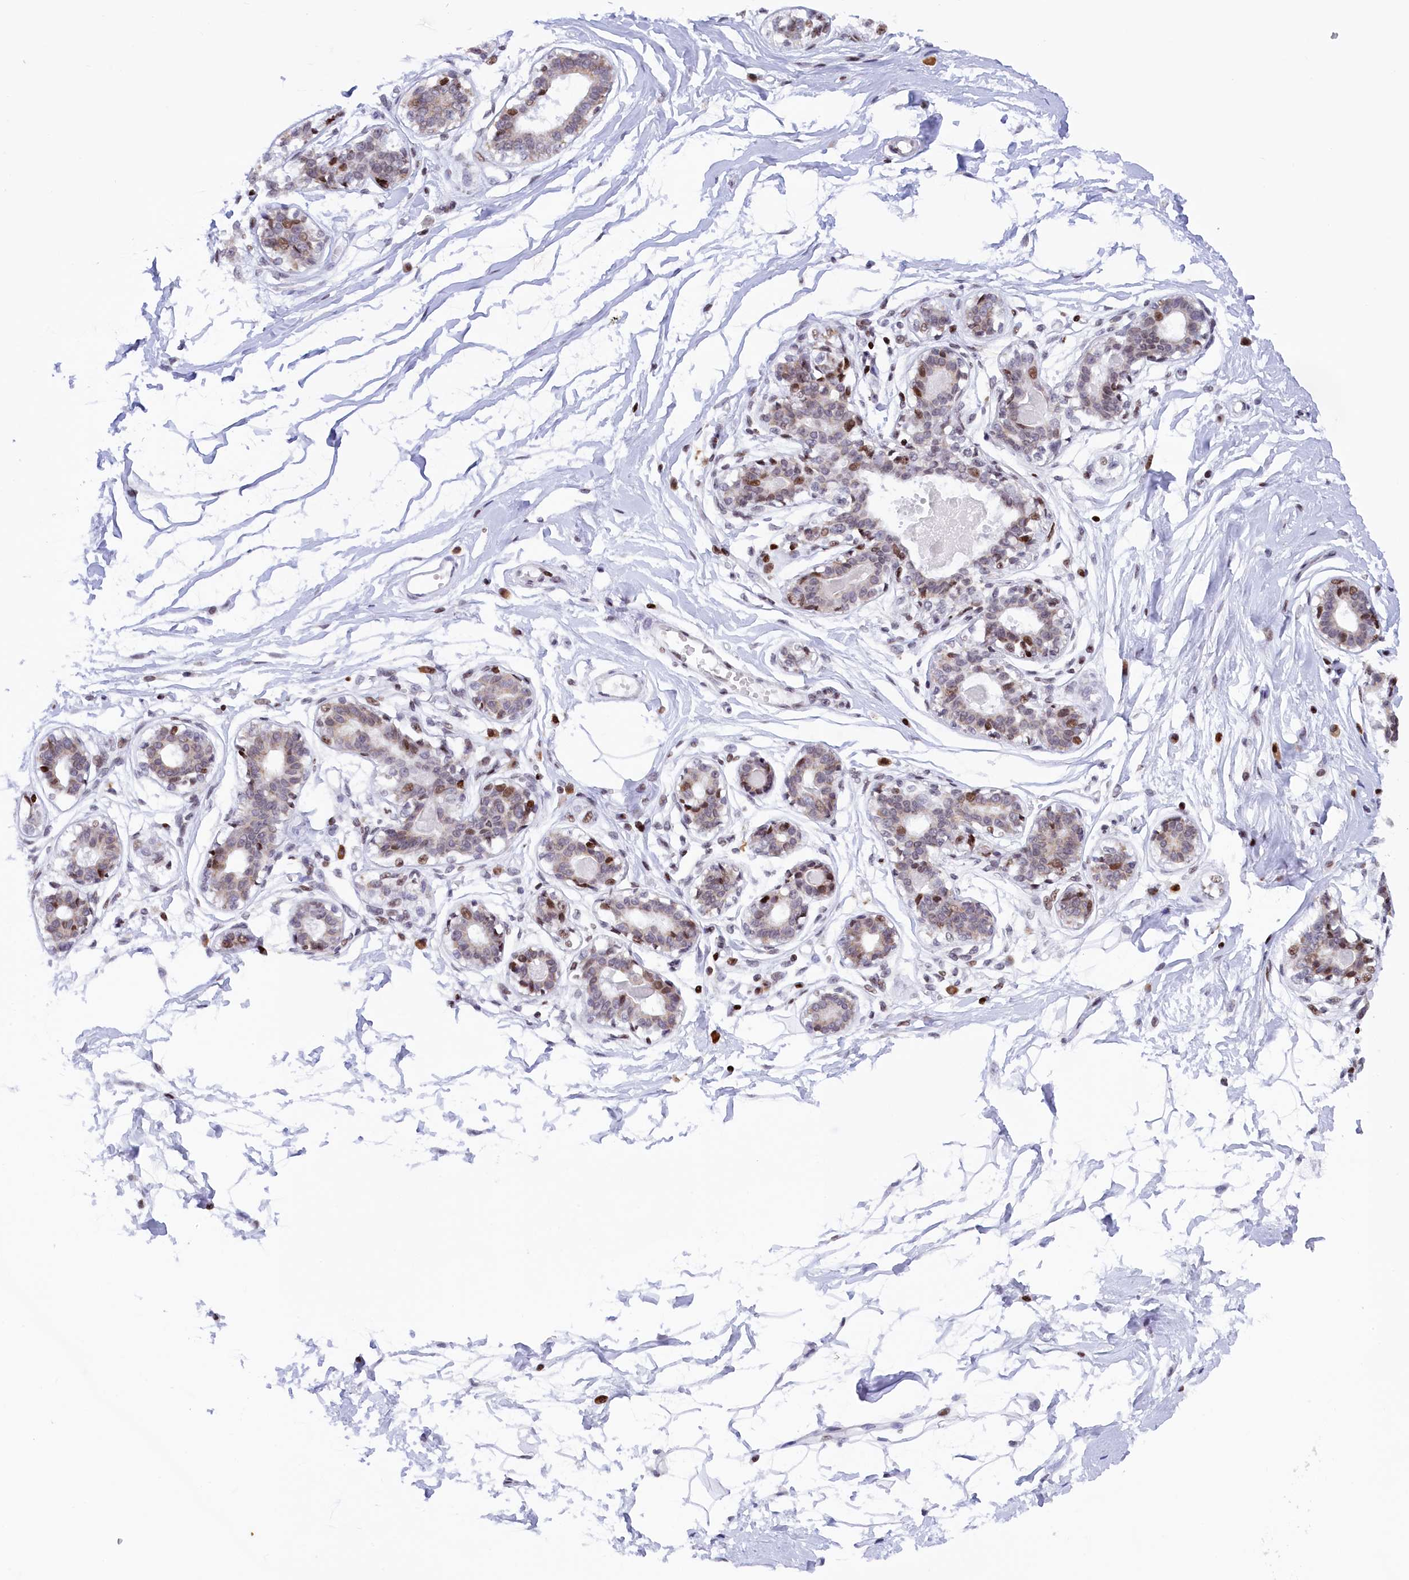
{"staining": {"intensity": "negative", "quantity": "none", "location": "none"}, "tissue": "breast", "cell_type": "Adipocytes", "image_type": "normal", "snomed": [{"axis": "morphology", "description": "Normal tissue, NOS"}, {"axis": "topography", "description": "Breast"}], "caption": "This is an IHC histopathology image of unremarkable breast. There is no positivity in adipocytes.", "gene": "TIMM29", "patient": {"sex": "female", "age": 45}}